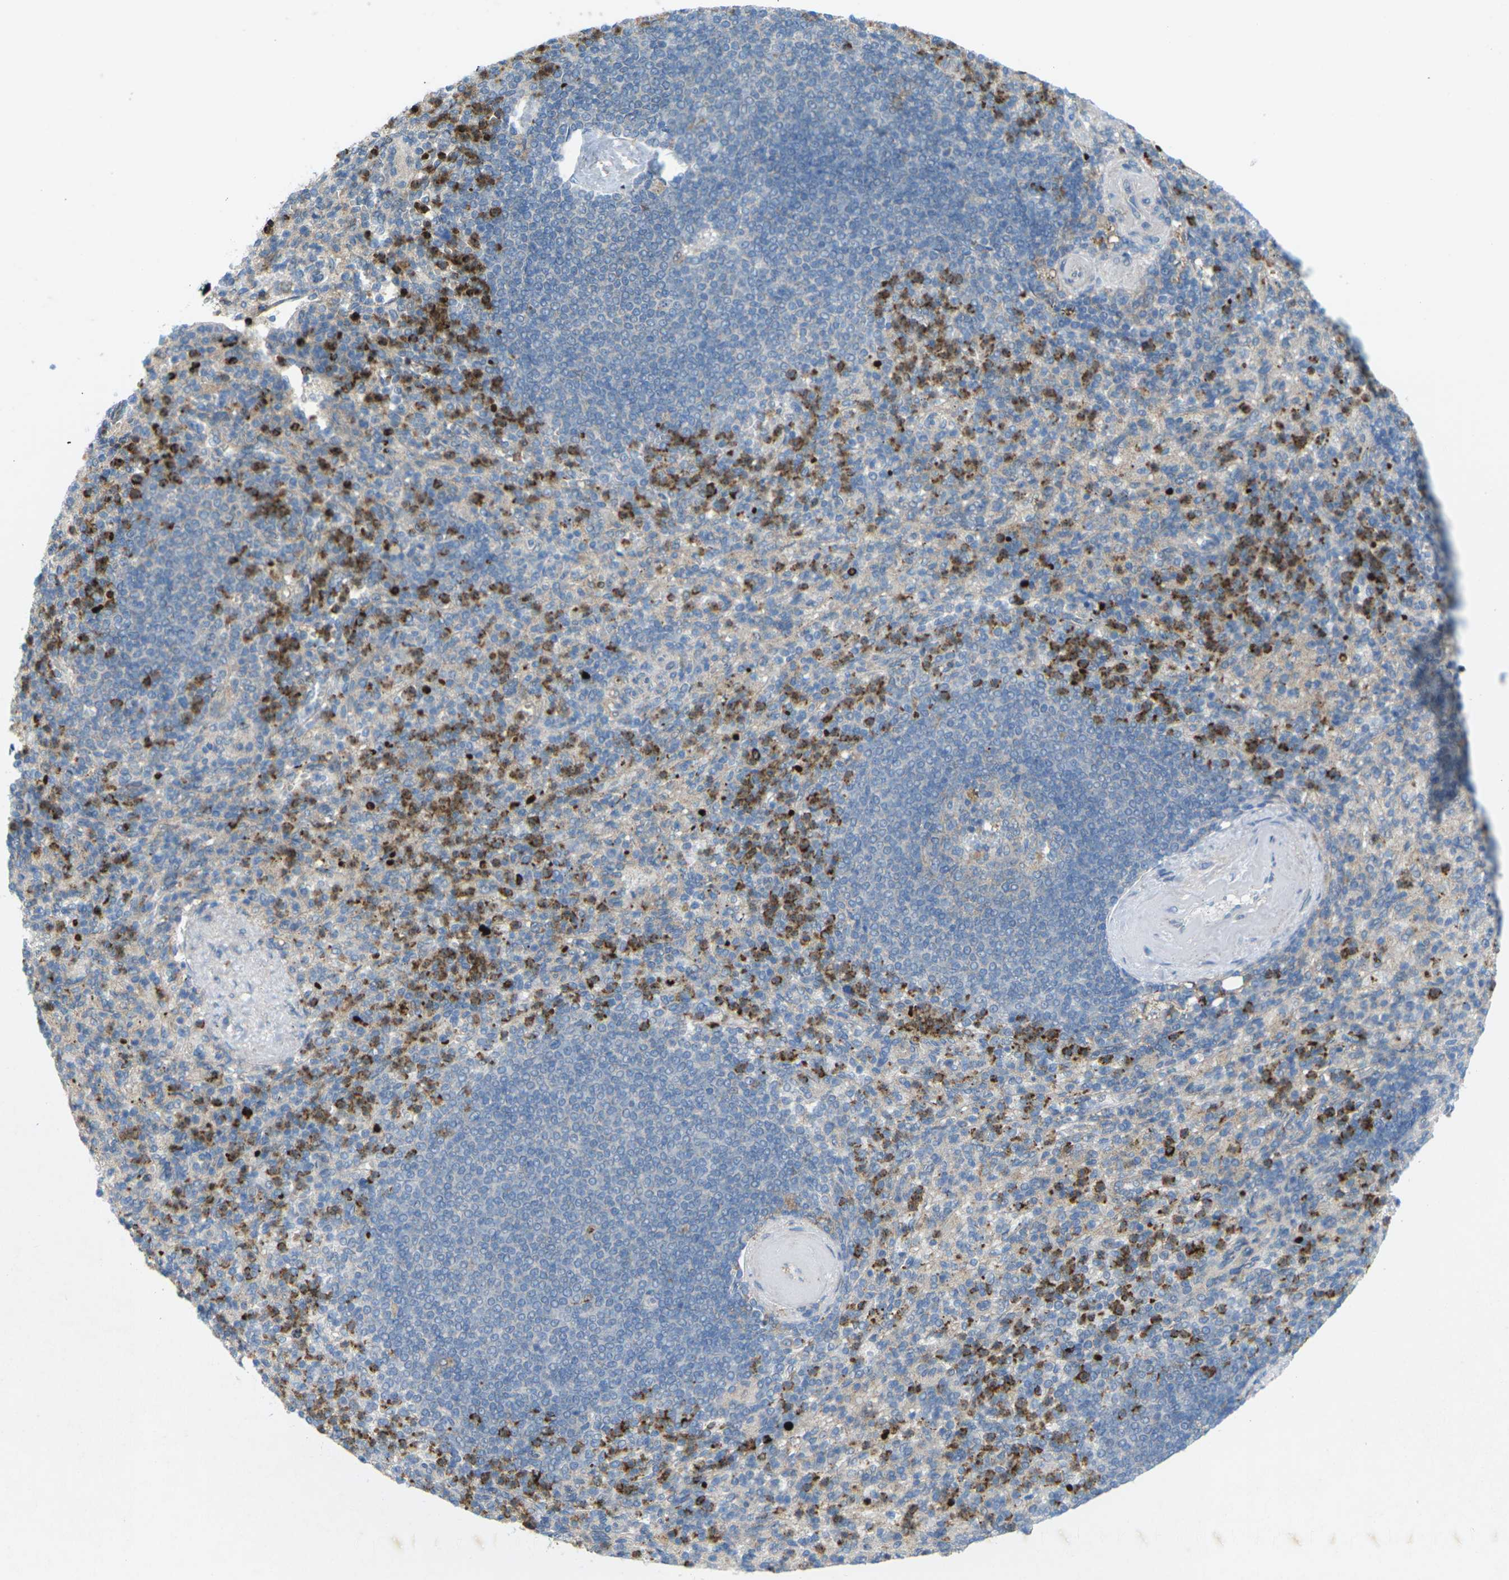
{"staining": {"intensity": "strong", "quantity": "25%-75%", "location": "cytoplasmic/membranous"}, "tissue": "spleen", "cell_type": "Cells in red pulp", "image_type": "normal", "snomed": [{"axis": "morphology", "description": "Normal tissue, NOS"}, {"axis": "topography", "description": "Spleen"}], "caption": "IHC (DAB) staining of unremarkable human spleen exhibits strong cytoplasmic/membranous protein staining in about 25%-75% of cells in red pulp. (brown staining indicates protein expression, while blue staining denotes nuclei).", "gene": "STK11", "patient": {"sex": "female", "age": 74}}